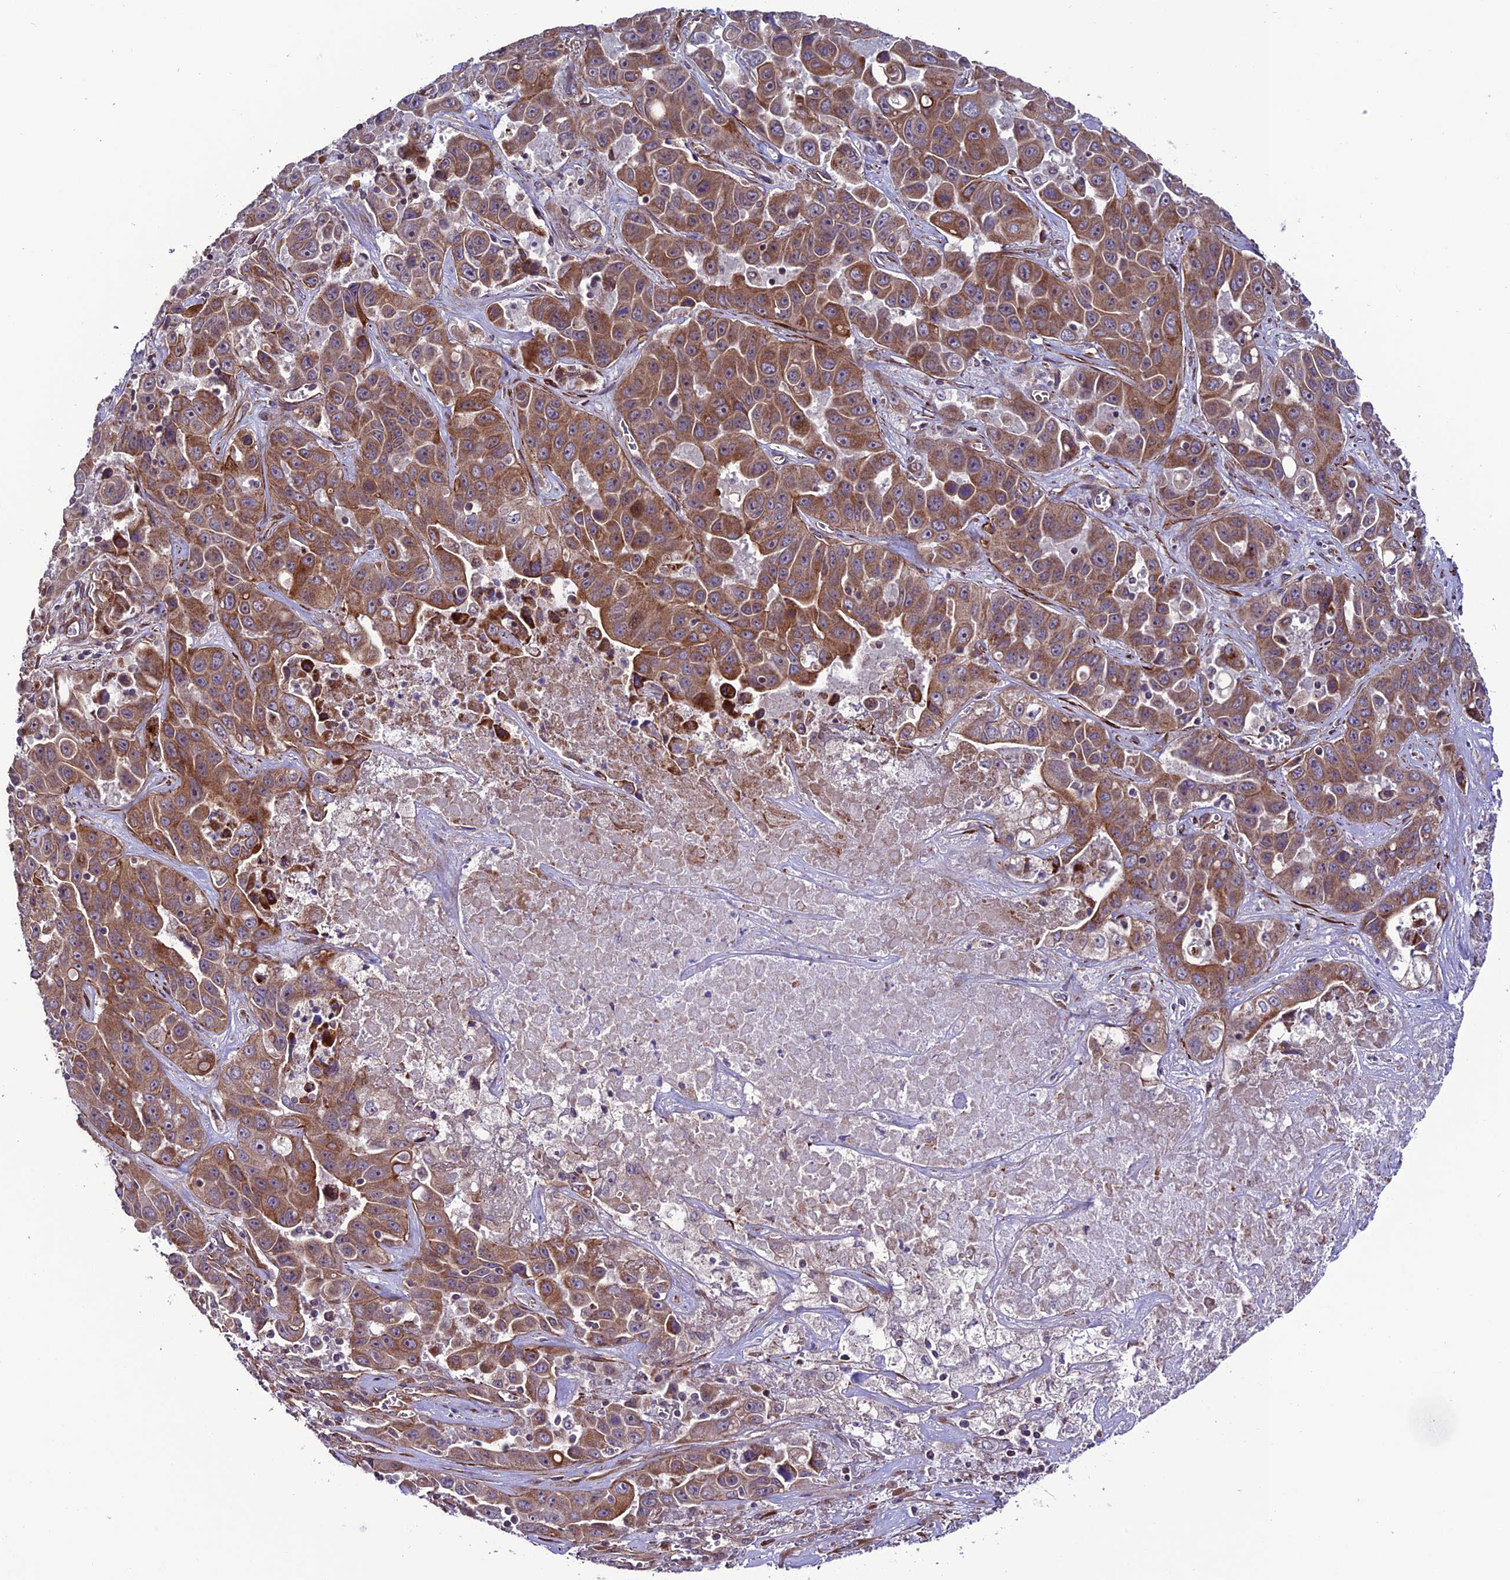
{"staining": {"intensity": "moderate", "quantity": ">75%", "location": "cytoplasmic/membranous"}, "tissue": "liver cancer", "cell_type": "Tumor cells", "image_type": "cancer", "snomed": [{"axis": "morphology", "description": "Cholangiocarcinoma"}, {"axis": "topography", "description": "Liver"}], "caption": "The photomicrograph reveals staining of liver cancer (cholangiocarcinoma), revealing moderate cytoplasmic/membranous protein positivity (brown color) within tumor cells.", "gene": "TNIP3", "patient": {"sex": "female", "age": 52}}